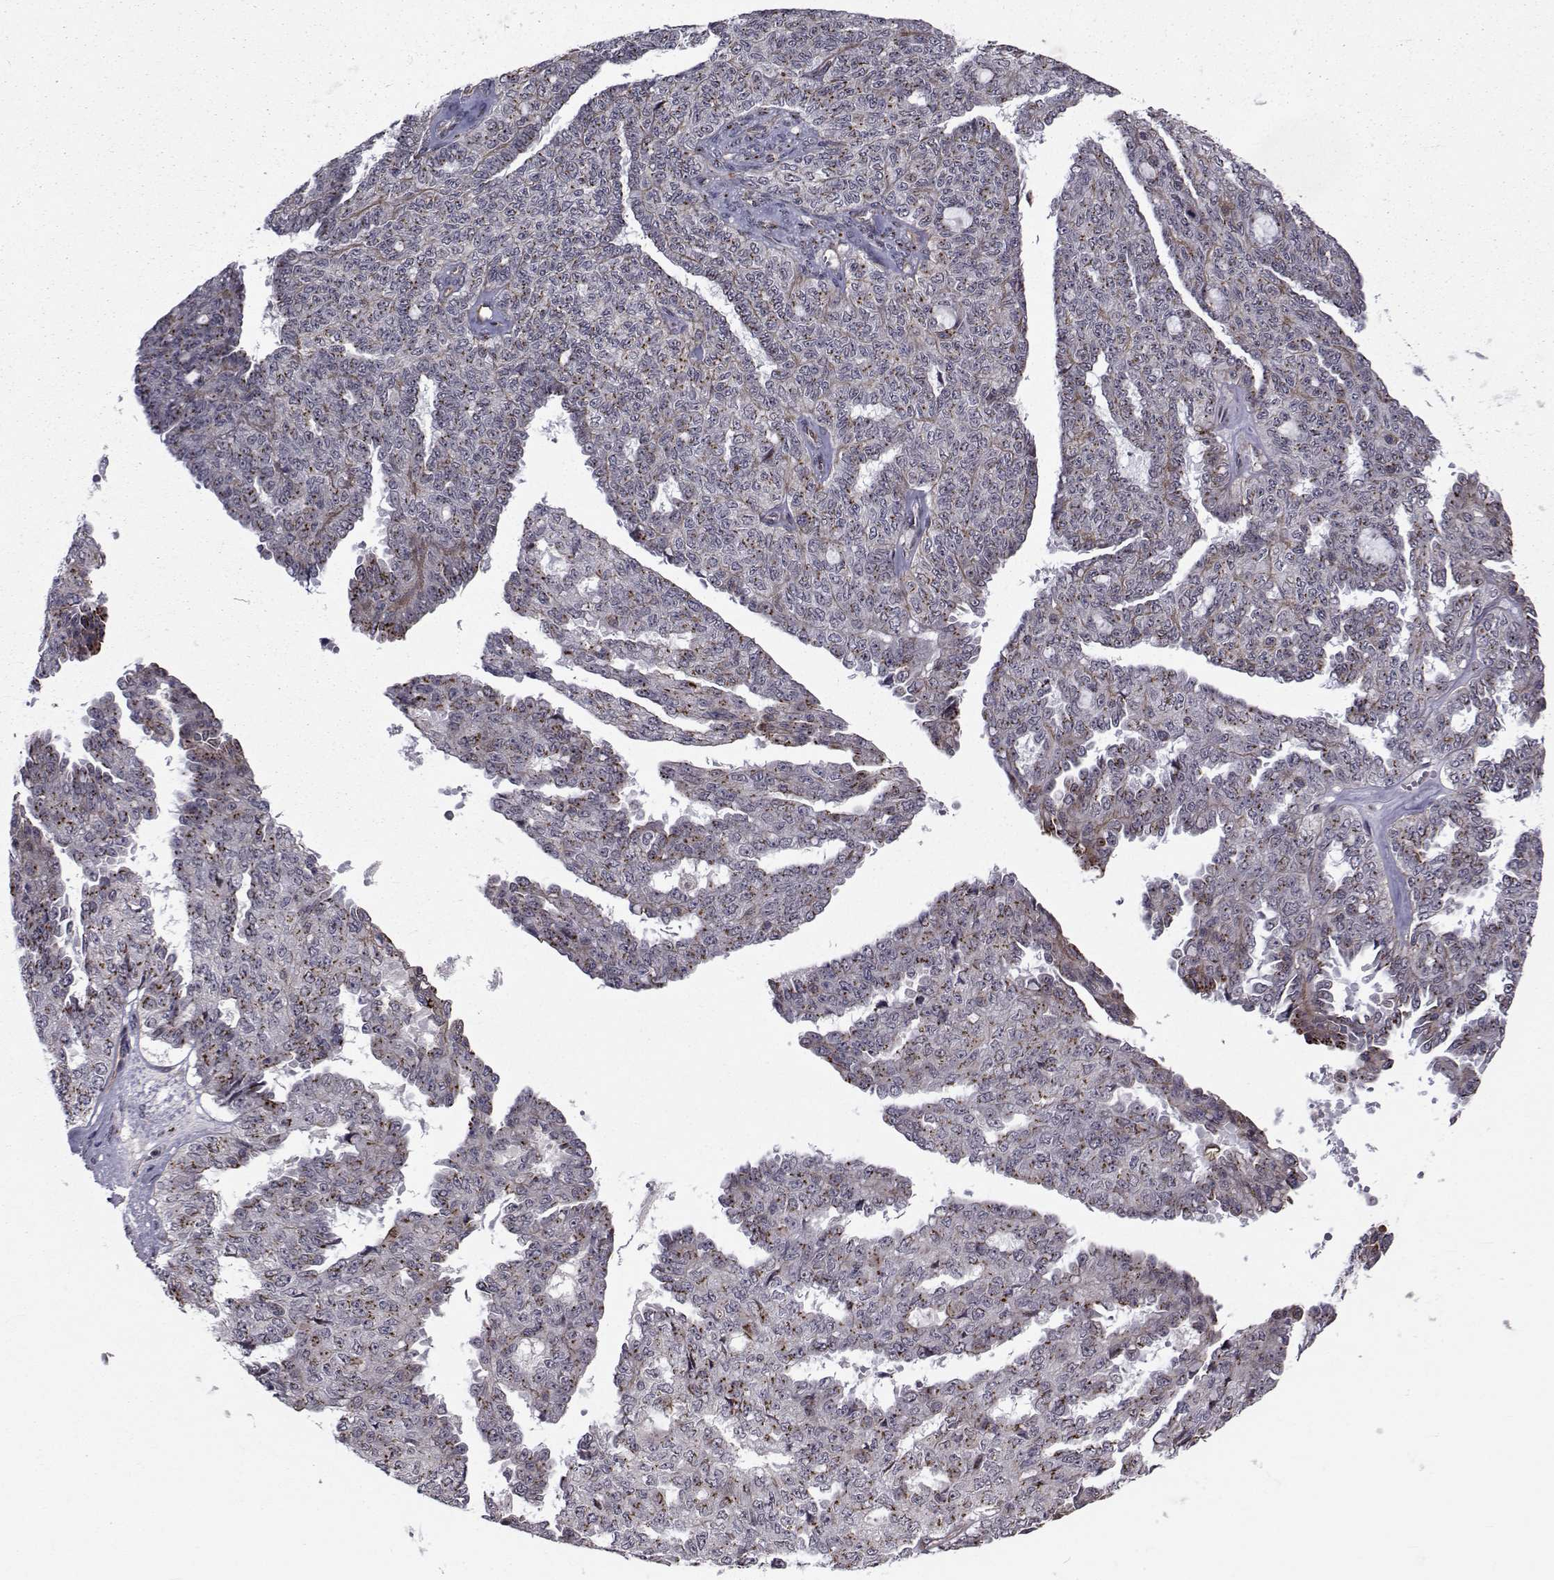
{"staining": {"intensity": "moderate", "quantity": "<25%", "location": "cytoplasmic/membranous"}, "tissue": "ovarian cancer", "cell_type": "Tumor cells", "image_type": "cancer", "snomed": [{"axis": "morphology", "description": "Cystadenocarcinoma, serous, NOS"}, {"axis": "topography", "description": "Ovary"}], "caption": "The micrograph displays a brown stain indicating the presence of a protein in the cytoplasmic/membranous of tumor cells in ovarian cancer. (DAB (3,3'-diaminobenzidine) IHC, brown staining for protein, blue staining for nuclei).", "gene": "ATP6V1C2", "patient": {"sex": "female", "age": 71}}